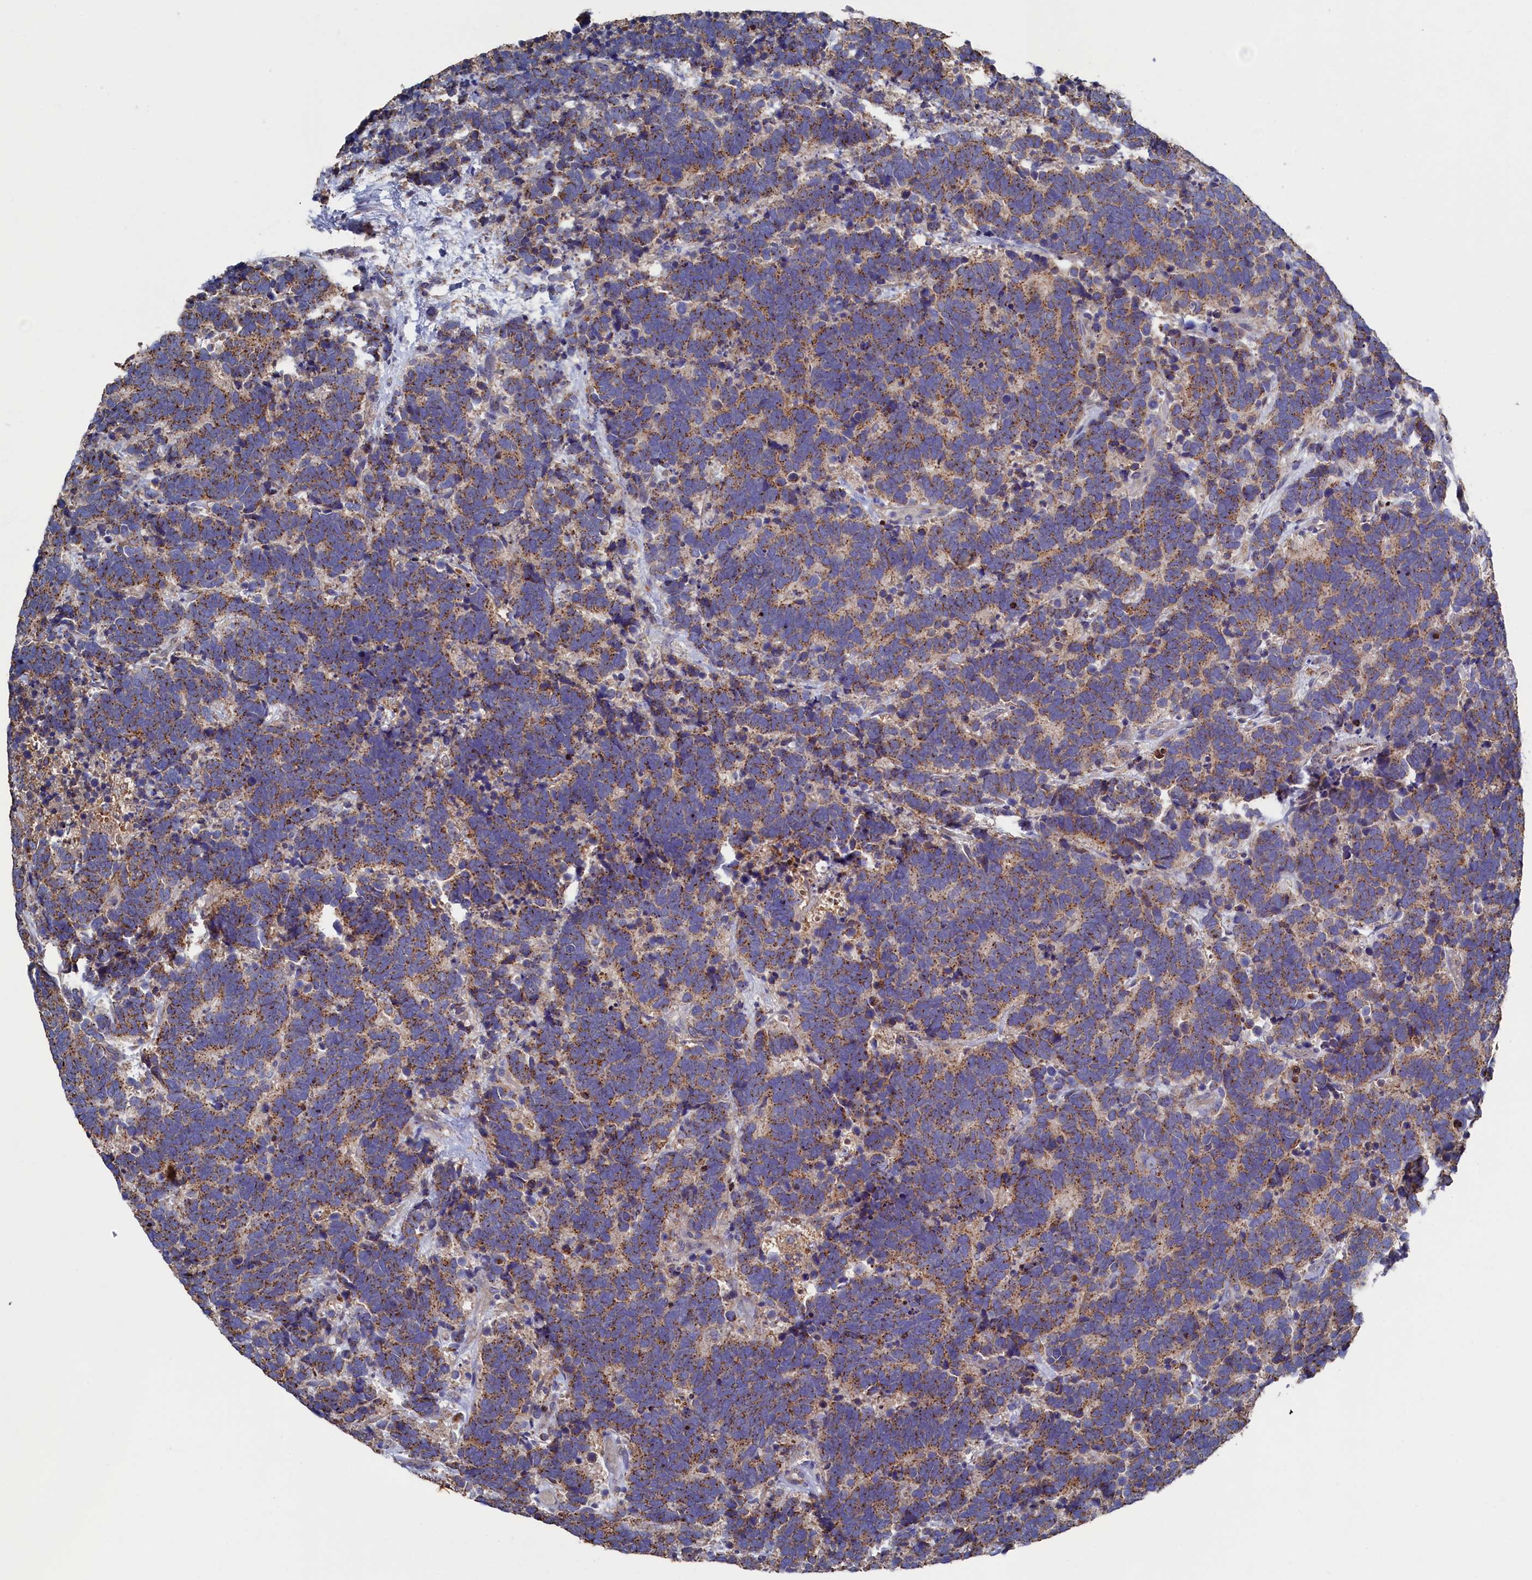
{"staining": {"intensity": "moderate", "quantity": ">75%", "location": "cytoplasmic/membranous"}, "tissue": "carcinoid", "cell_type": "Tumor cells", "image_type": "cancer", "snomed": [{"axis": "morphology", "description": "Carcinoma, NOS"}, {"axis": "morphology", "description": "Carcinoid, malignant, NOS"}, {"axis": "topography", "description": "Urinary bladder"}], "caption": "Immunohistochemical staining of malignant carcinoid demonstrates medium levels of moderate cytoplasmic/membranous staining in about >75% of tumor cells.", "gene": "TK2", "patient": {"sex": "male", "age": 57}}